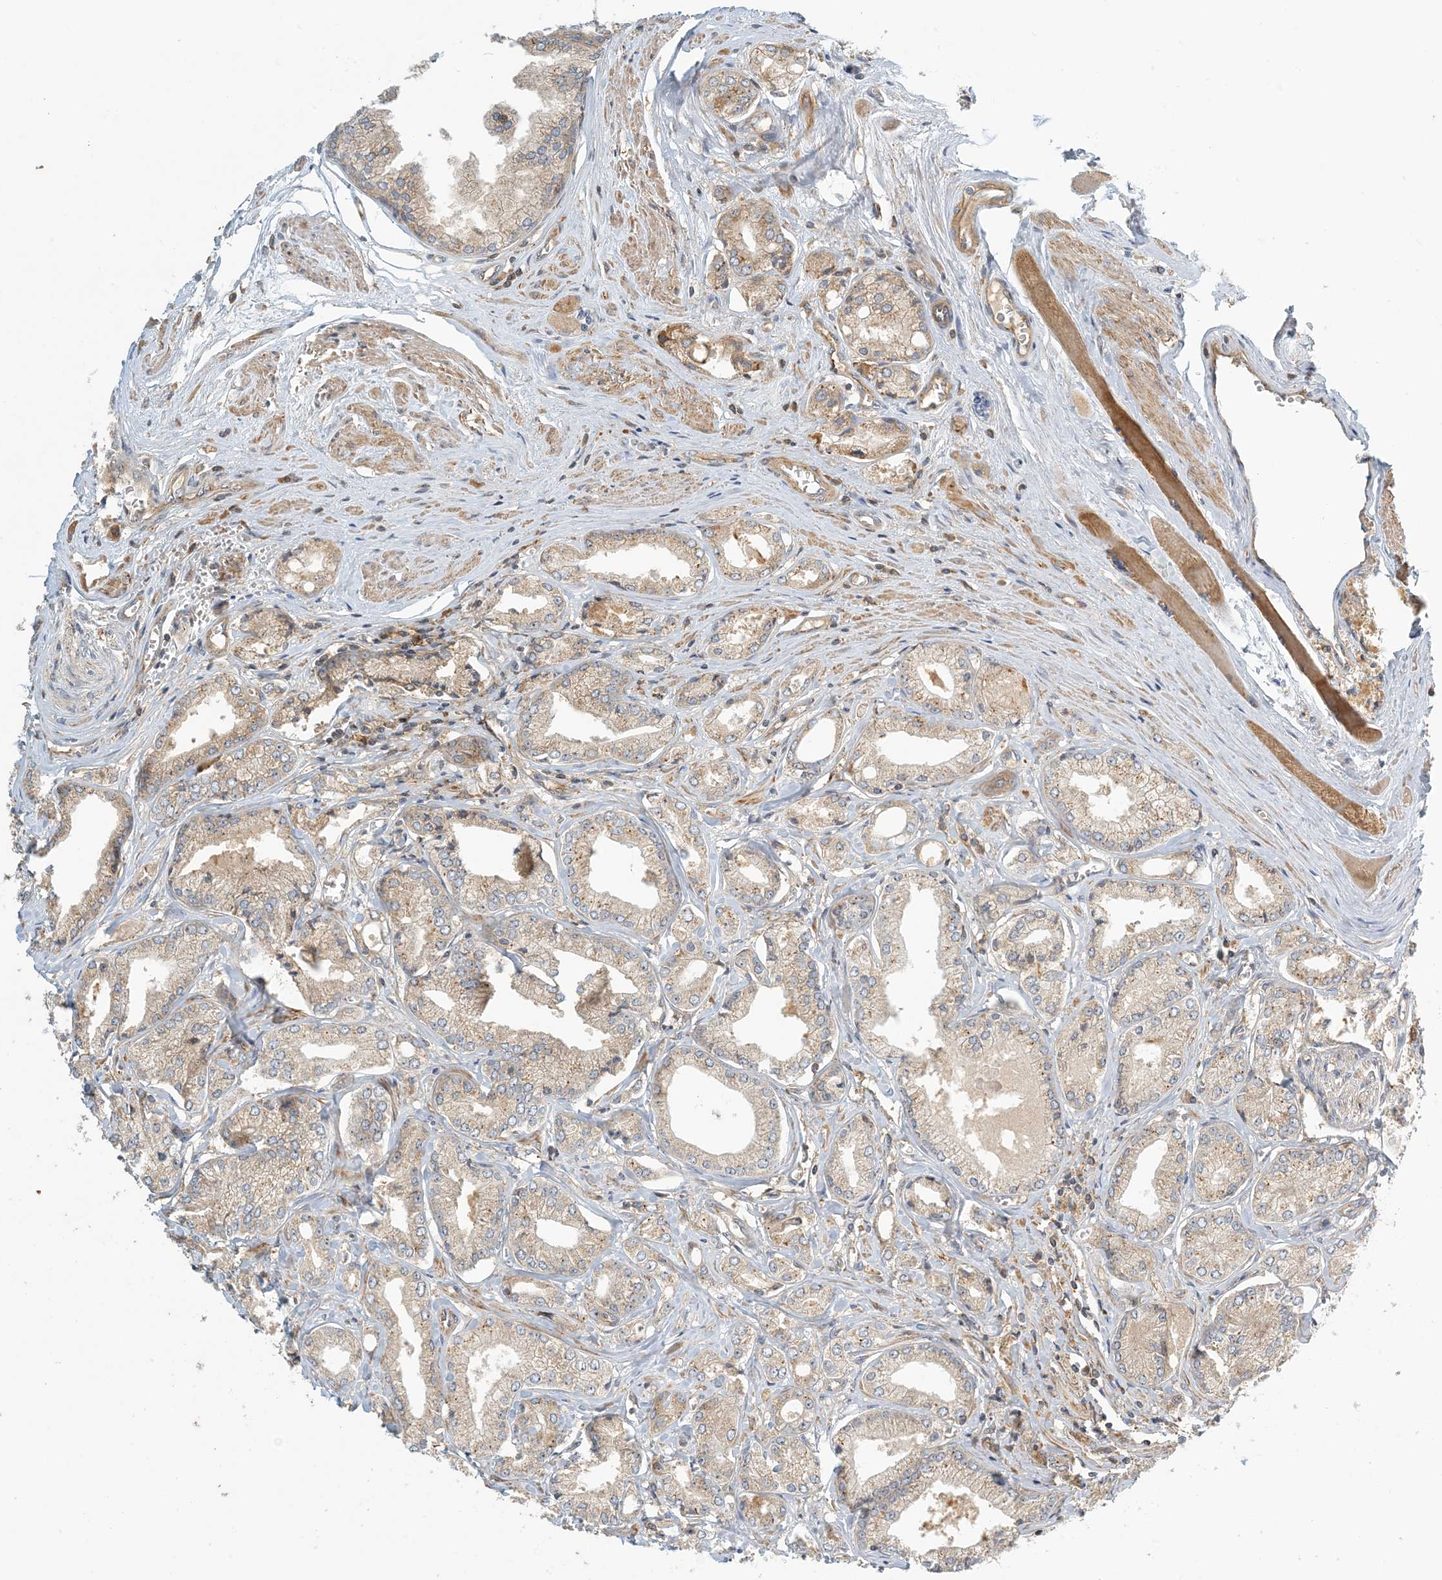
{"staining": {"intensity": "weak", "quantity": "25%-75%", "location": "cytoplasmic/membranous"}, "tissue": "prostate cancer", "cell_type": "Tumor cells", "image_type": "cancer", "snomed": [{"axis": "morphology", "description": "Adenocarcinoma, Low grade"}, {"axis": "topography", "description": "Prostate"}], "caption": "Protein expression analysis of prostate adenocarcinoma (low-grade) shows weak cytoplasmic/membranous expression in about 25%-75% of tumor cells.", "gene": "COLEC11", "patient": {"sex": "male", "age": 60}}